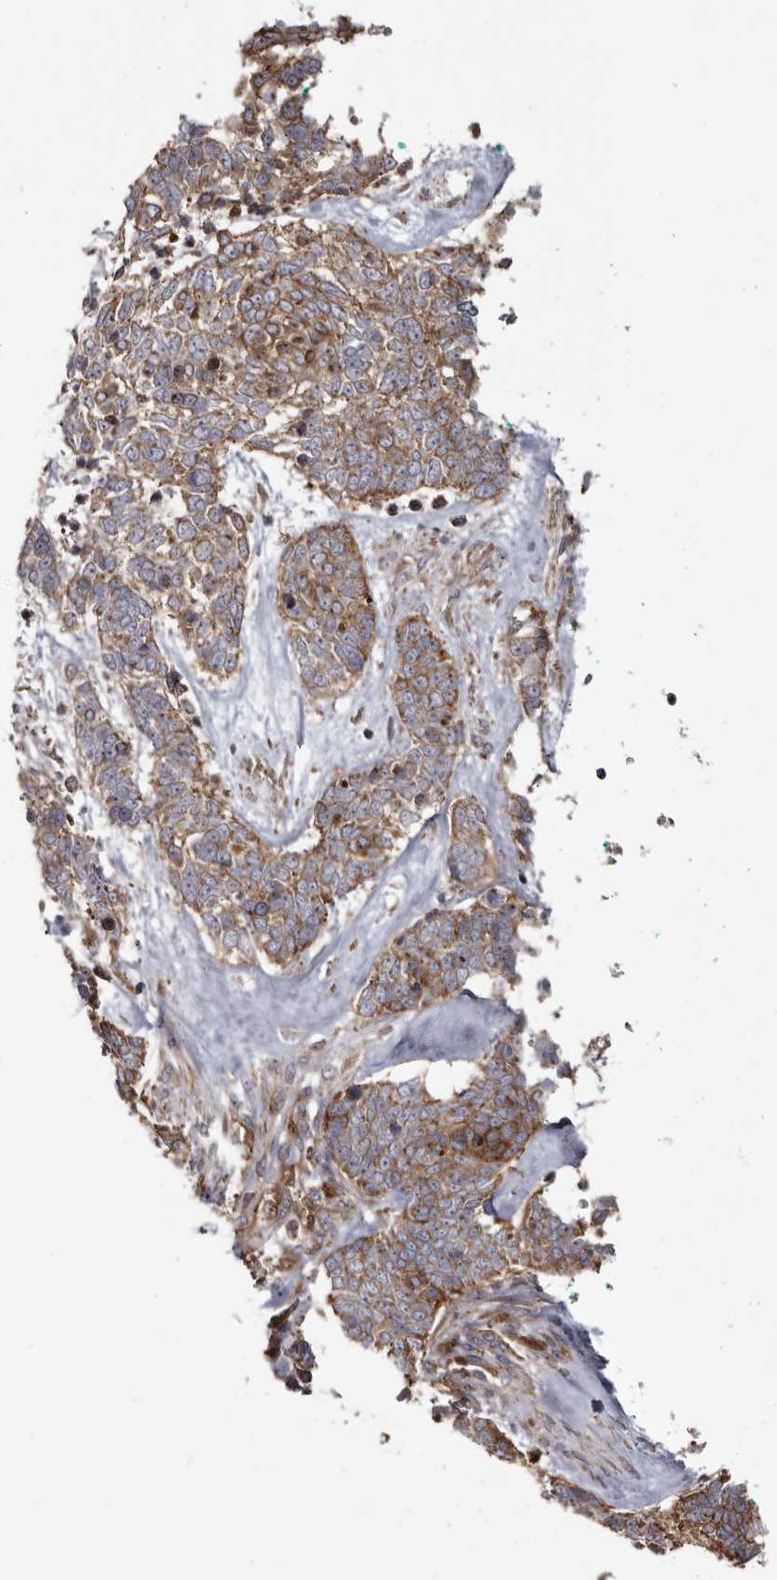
{"staining": {"intensity": "moderate", "quantity": "25%-75%", "location": "cytoplasmic/membranous"}, "tissue": "skin cancer", "cell_type": "Tumor cells", "image_type": "cancer", "snomed": [{"axis": "morphology", "description": "Basal cell carcinoma"}, {"axis": "topography", "description": "Skin"}], "caption": "A photomicrograph showing moderate cytoplasmic/membranous expression in about 25%-75% of tumor cells in skin cancer (basal cell carcinoma), as visualized by brown immunohistochemical staining.", "gene": "NUP43", "patient": {"sex": "female", "age": 81}}